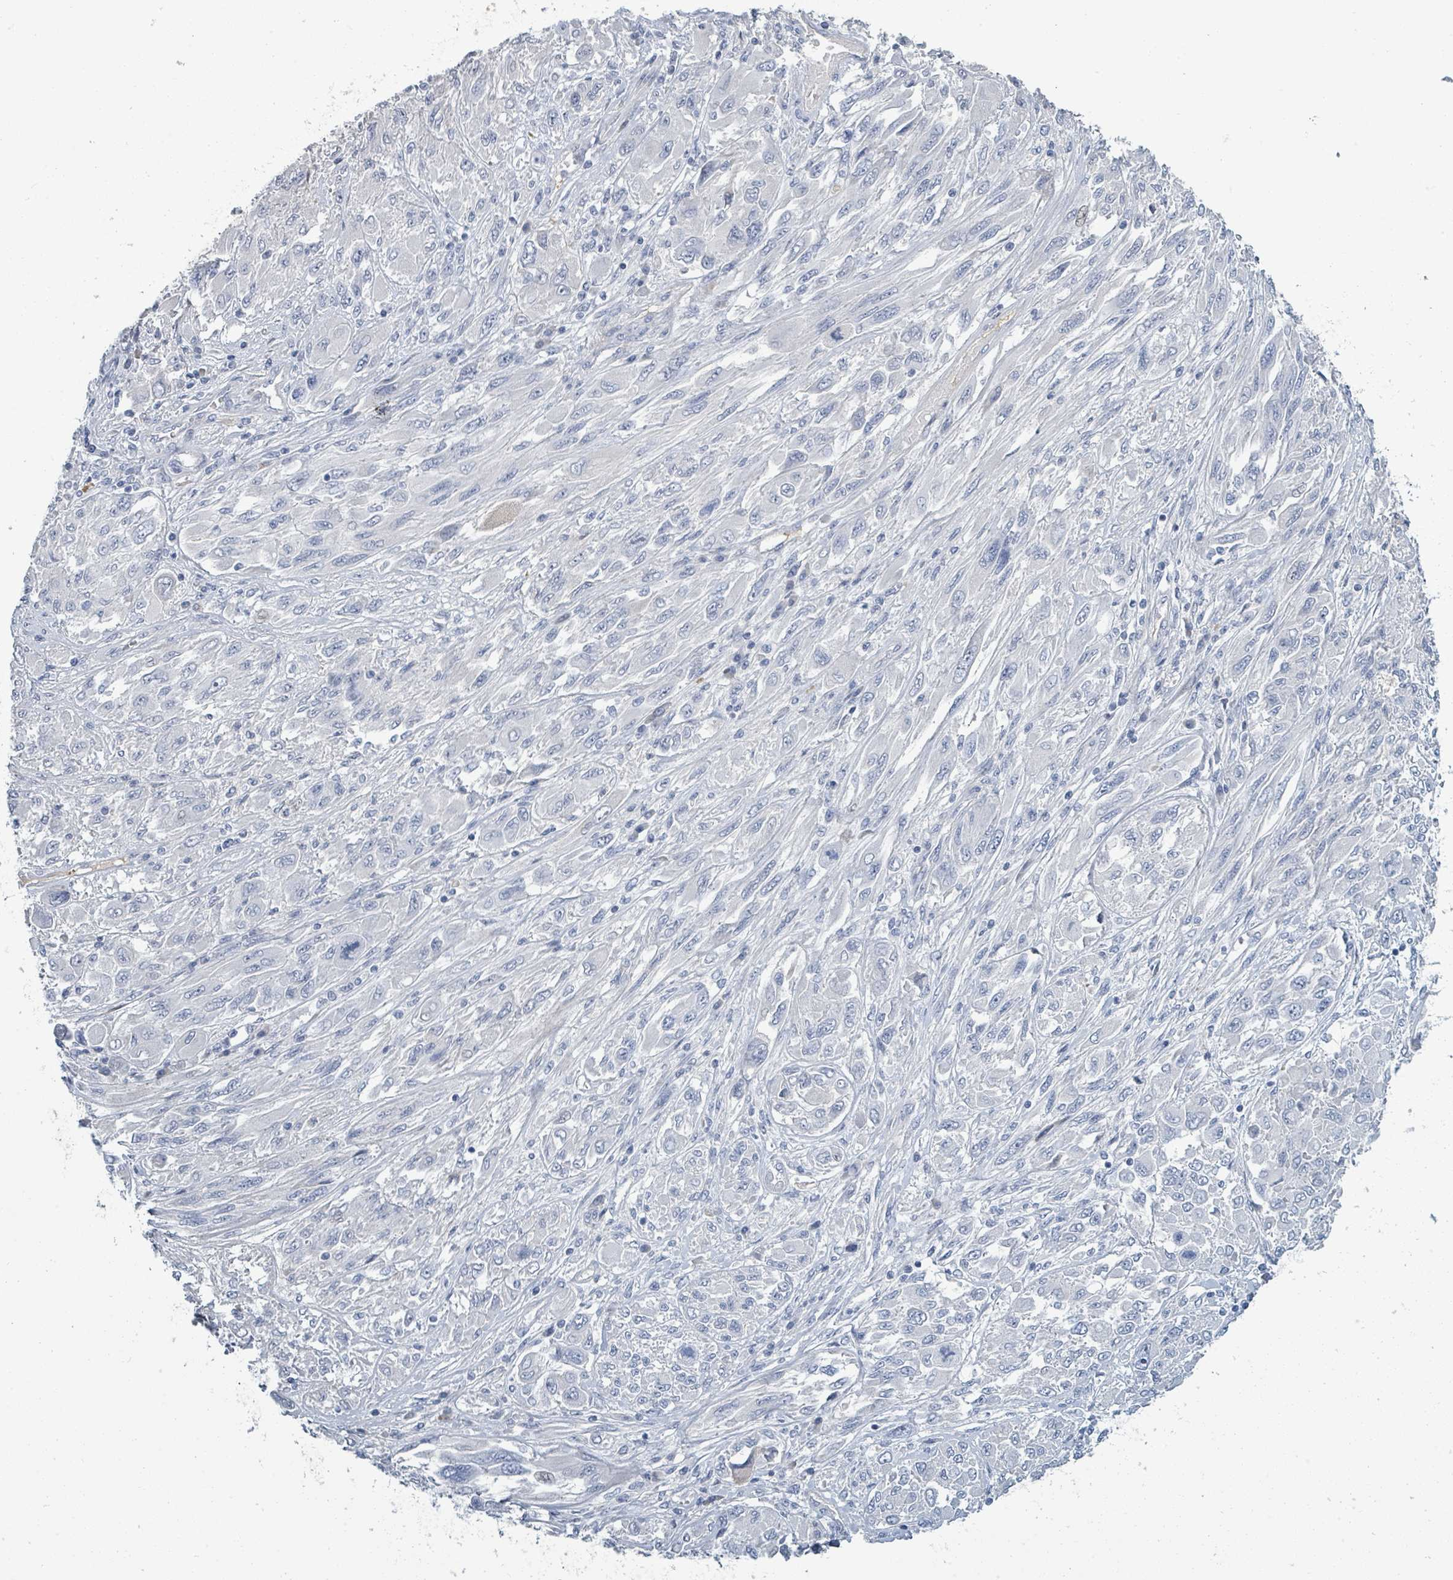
{"staining": {"intensity": "negative", "quantity": "none", "location": "none"}, "tissue": "melanoma", "cell_type": "Tumor cells", "image_type": "cancer", "snomed": [{"axis": "morphology", "description": "Malignant melanoma, NOS"}, {"axis": "topography", "description": "Skin"}], "caption": "Immunohistochemistry (IHC) of melanoma exhibits no positivity in tumor cells.", "gene": "RAB33B", "patient": {"sex": "female", "age": 91}}